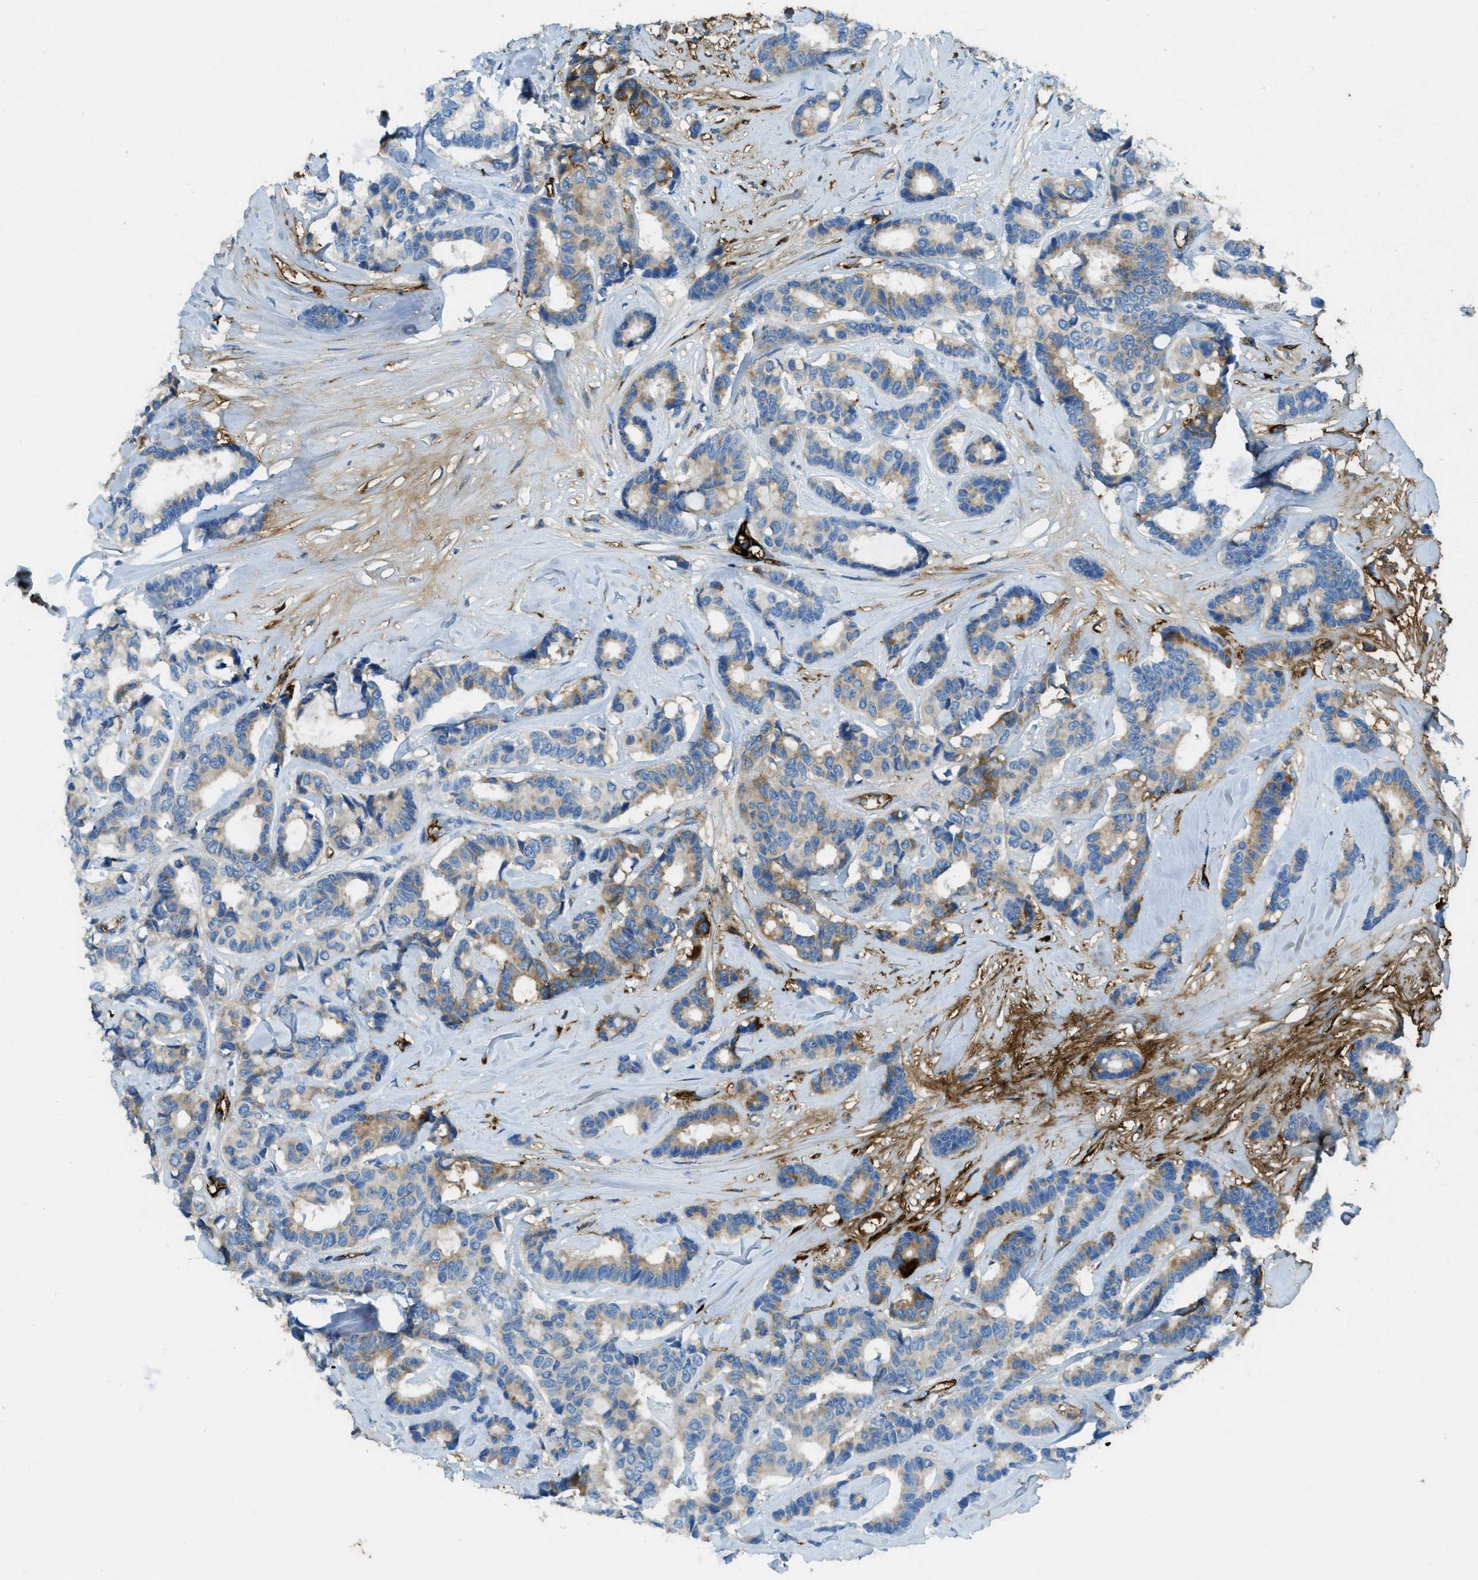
{"staining": {"intensity": "weak", "quantity": "25%-75%", "location": "cytoplasmic/membranous"}, "tissue": "breast cancer", "cell_type": "Tumor cells", "image_type": "cancer", "snomed": [{"axis": "morphology", "description": "Duct carcinoma"}, {"axis": "topography", "description": "Breast"}], "caption": "Protein staining exhibits weak cytoplasmic/membranous expression in approximately 25%-75% of tumor cells in breast cancer (infiltrating ductal carcinoma). (DAB IHC with brightfield microscopy, high magnification).", "gene": "TRIM59", "patient": {"sex": "female", "age": 87}}